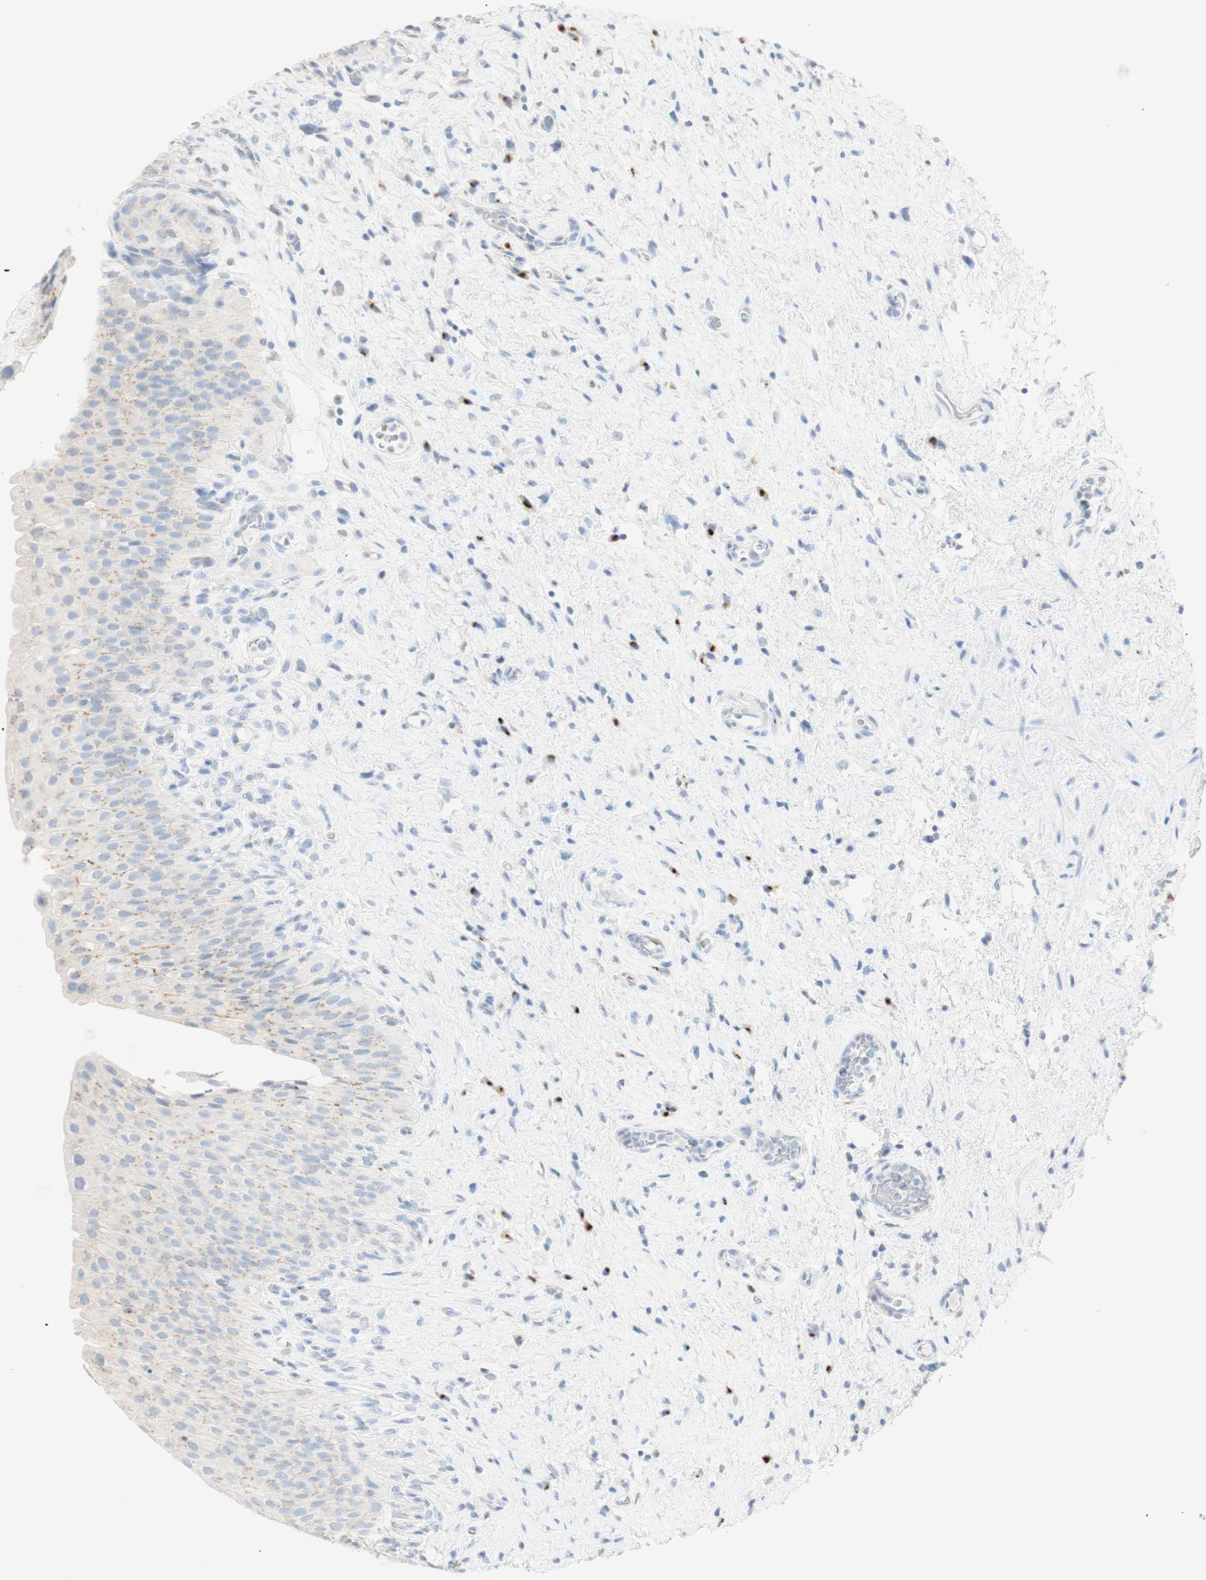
{"staining": {"intensity": "weak", "quantity": ">75%", "location": "cytoplasmic/membranous"}, "tissue": "urinary bladder", "cell_type": "Urothelial cells", "image_type": "normal", "snomed": [{"axis": "morphology", "description": "Normal tissue, NOS"}, {"axis": "morphology", "description": "Urothelial carcinoma, High grade"}, {"axis": "topography", "description": "Urinary bladder"}], "caption": "Benign urinary bladder displays weak cytoplasmic/membranous expression in approximately >75% of urothelial cells, visualized by immunohistochemistry. (Stains: DAB in brown, nuclei in blue, Microscopy: brightfield microscopy at high magnification).", "gene": "MANEA", "patient": {"sex": "male", "age": 46}}